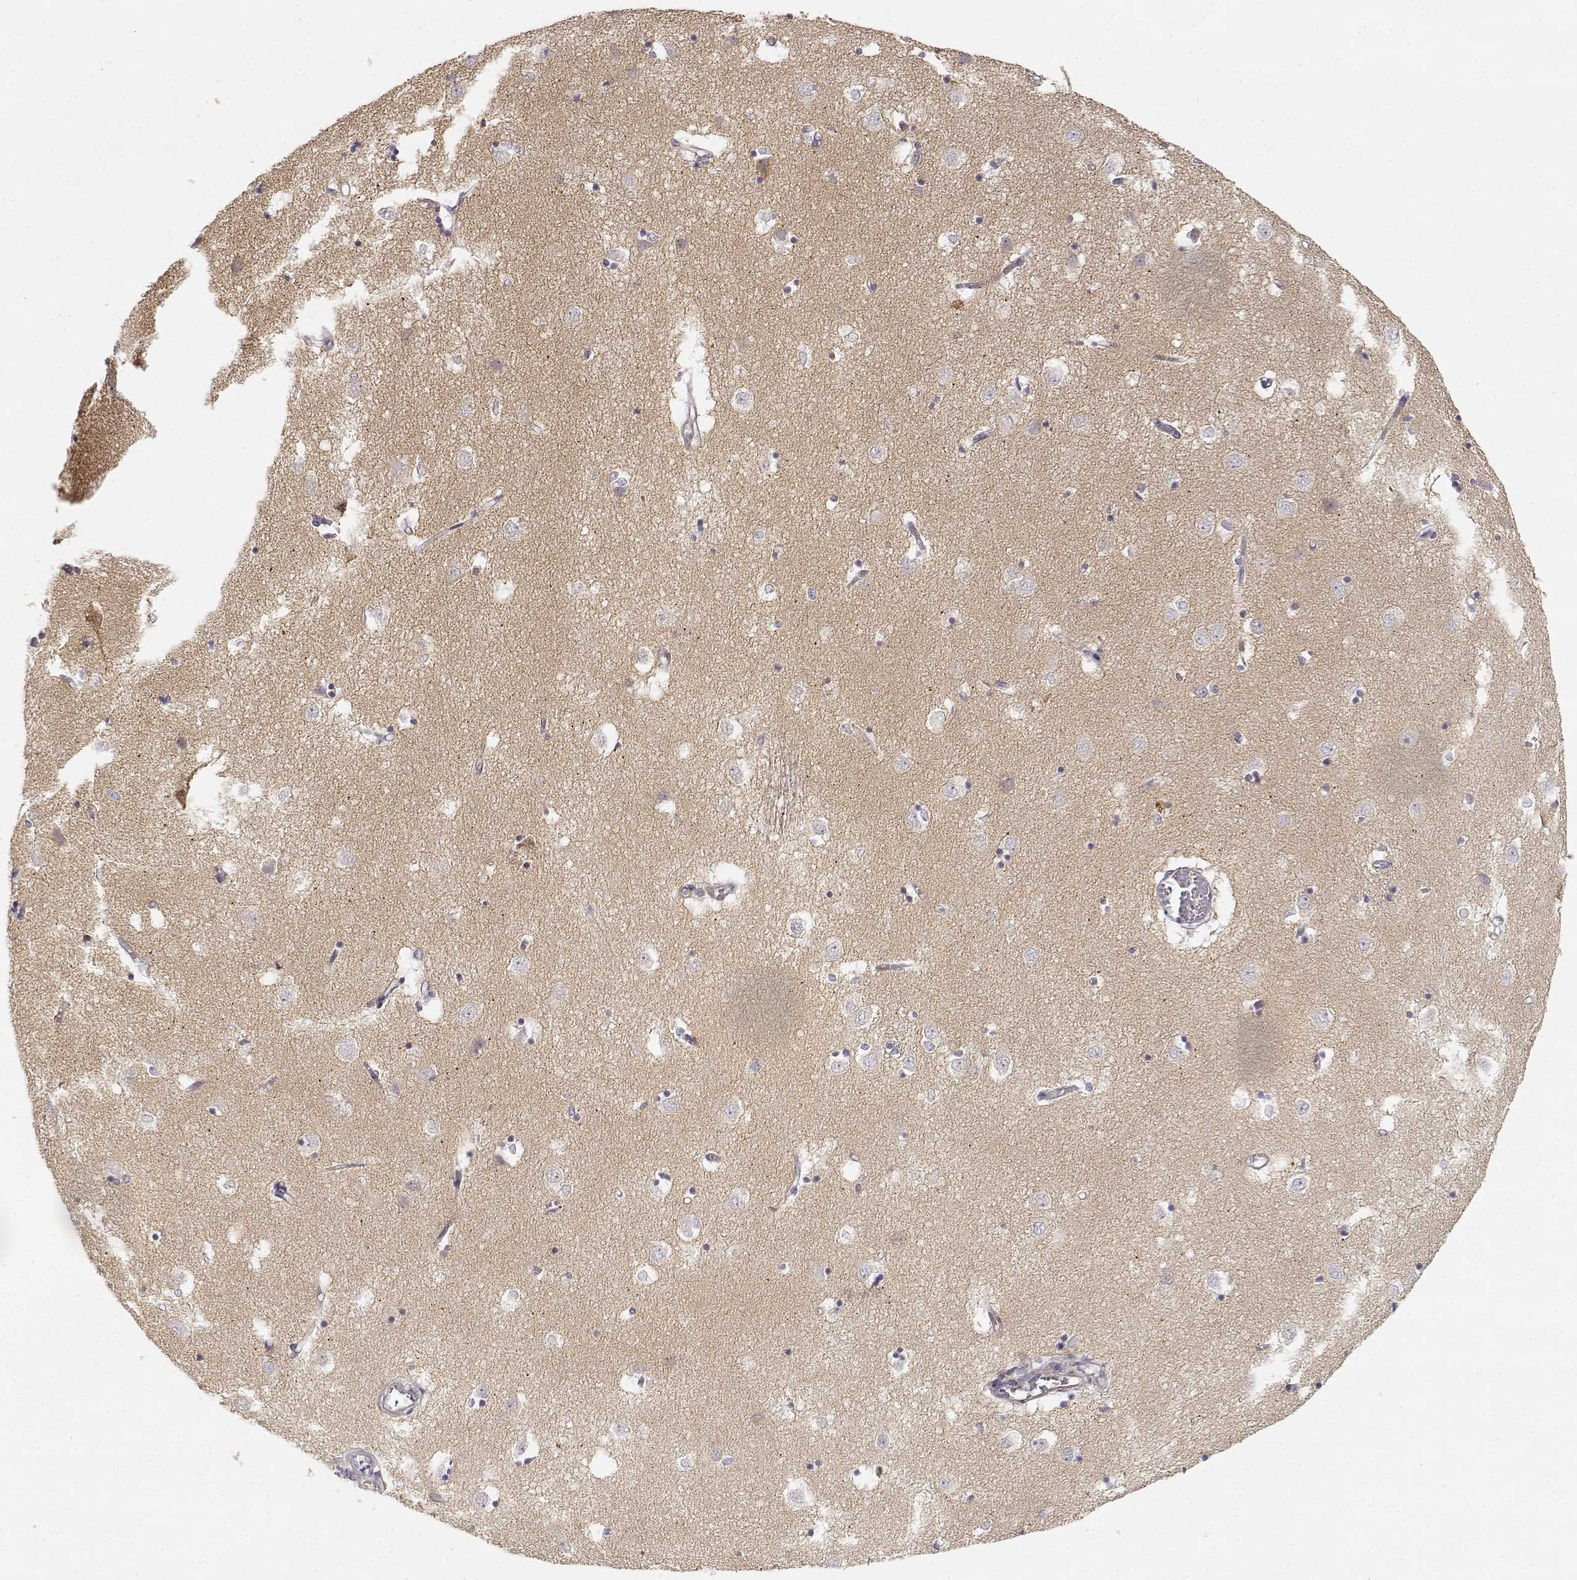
{"staining": {"intensity": "weak", "quantity": "<25%", "location": "cytoplasmic/membranous"}, "tissue": "caudate", "cell_type": "Glial cells", "image_type": "normal", "snomed": [{"axis": "morphology", "description": "Normal tissue, NOS"}, {"axis": "topography", "description": "Lateral ventricle wall"}], "caption": "A high-resolution image shows immunohistochemistry staining of benign caudate, which shows no significant staining in glial cells.", "gene": "EAF2", "patient": {"sex": "male", "age": 54}}